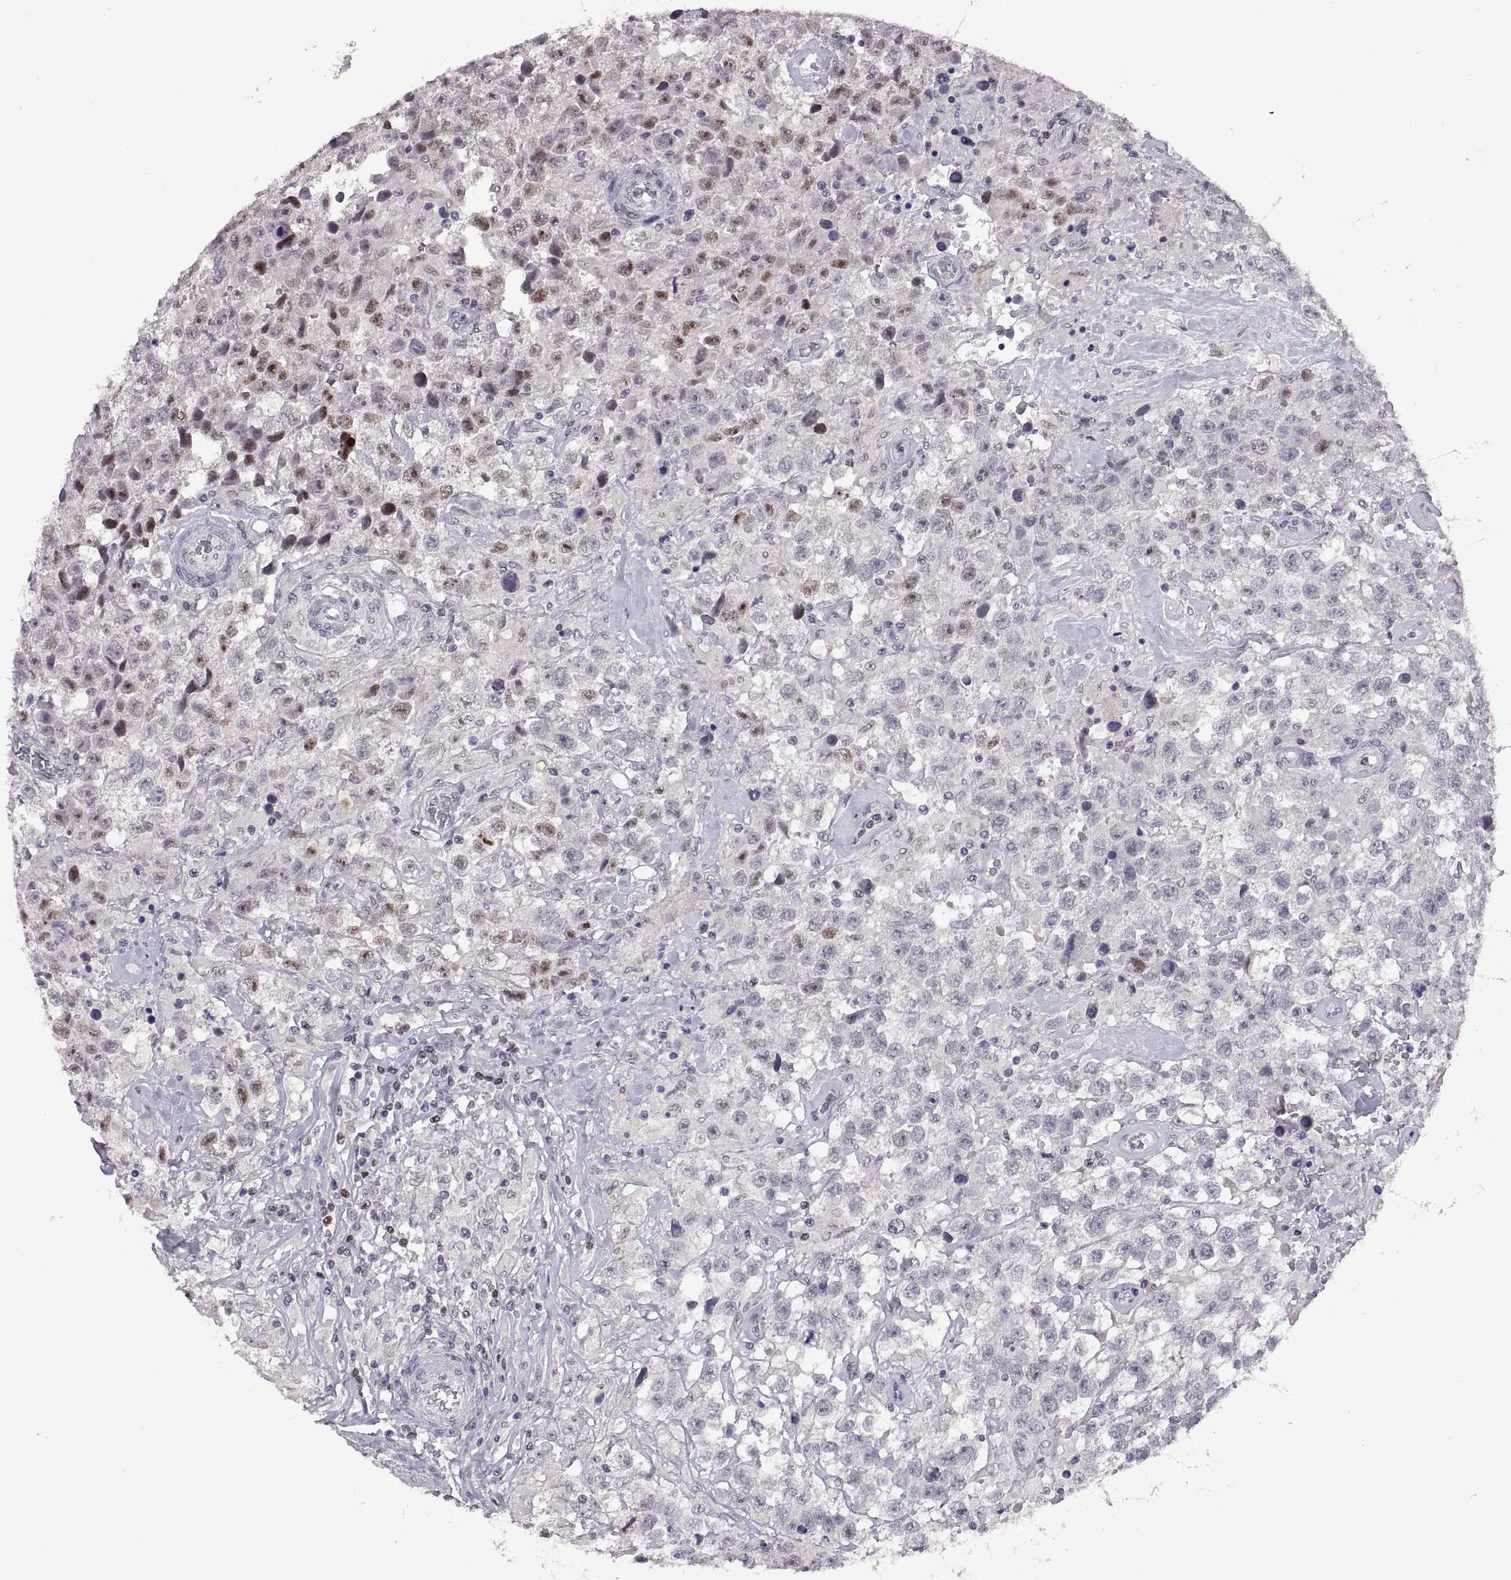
{"staining": {"intensity": "weak", "quantity": "<25%", "location": "nuclear"}, "tissue": "testis cancer", "cell_type": "Tumor cells", "image_type": "cancer", "snomed": [{"axis": "morphology", "description": "Seminoma, NOS"}, {"axis": "topography", "description": "Testis"}], "caption": "Immunohistochemistry of testis cancer (seminoma) shows no staining in tumor cells.", "gene": "NEK2", "patient": {"sex": "male", "age": 43}}